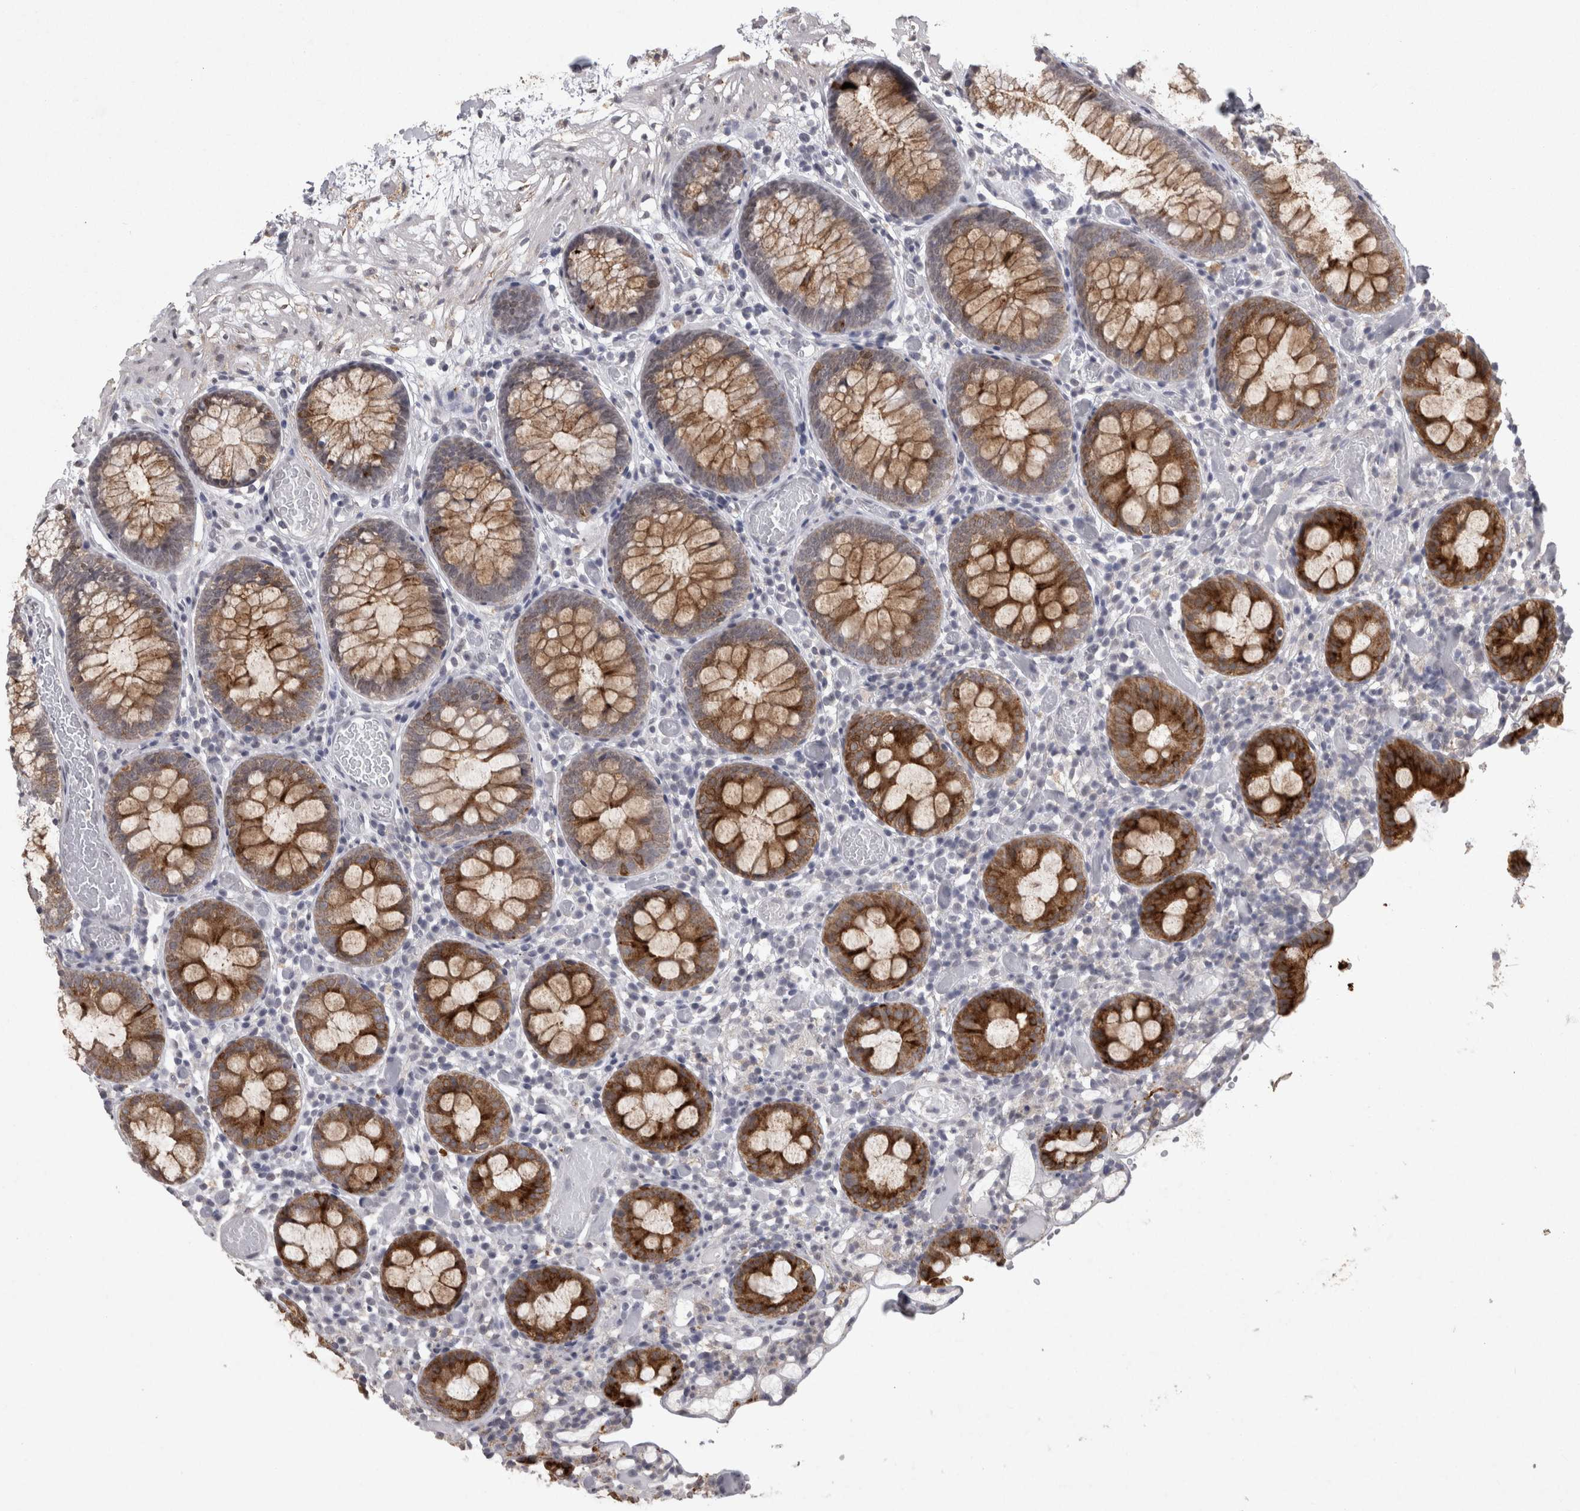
{"staining": {"intensity": "negative", "quantity": "none", "location": "none"}, "tissue": "colon", "cell_type": "Endothelial cells", "image_type": "normal", "snomed": [{"axis": "morphology", "description": "Normal tissue, NOS"}, {"axis": "topography", "description": "Colon"}], "caption": "A micrograph of colon stained for a protein demonstrates no brown staining in endothelial cells.", "gene": "MEP1A", "patient": {"sex": "male", "age": 14}}